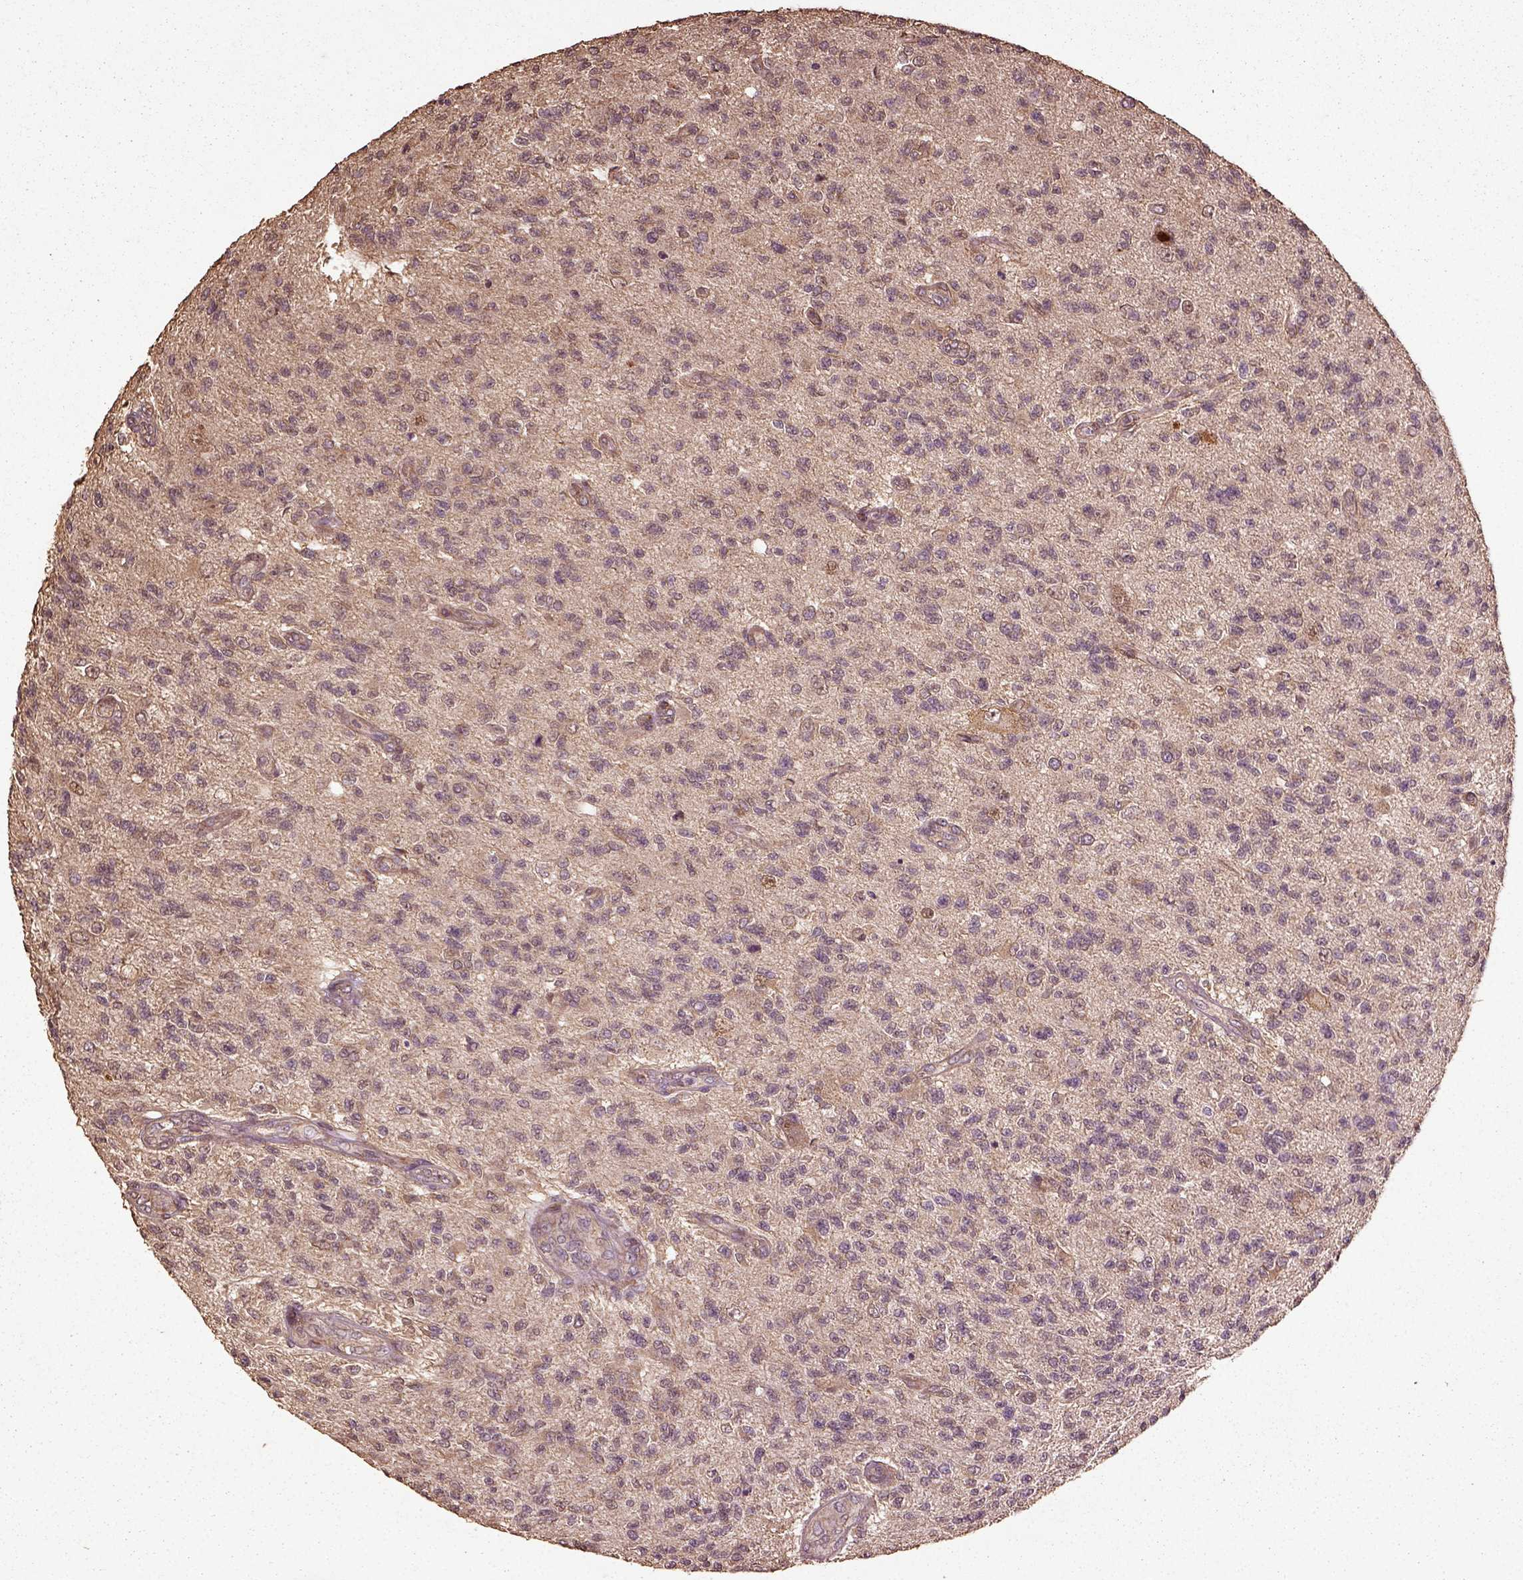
{"staining": {"intensity": "negative", "quantity": "none", "location": "none"}, "tissue": "glioma", "cell_type": "Tumor cells", "image_type": "cancer", "snomed": [{"axis": "morphology", "description": "Glioma, malignant, High grade"}, {"axis": "topography", "description": "Brain"}], "caption": "Glioma was stained to show a protein in brown. There is no significant staining in tumor cells.", "gene": "ERV3-1", "patient": {"sex": "male", "age": 56}}